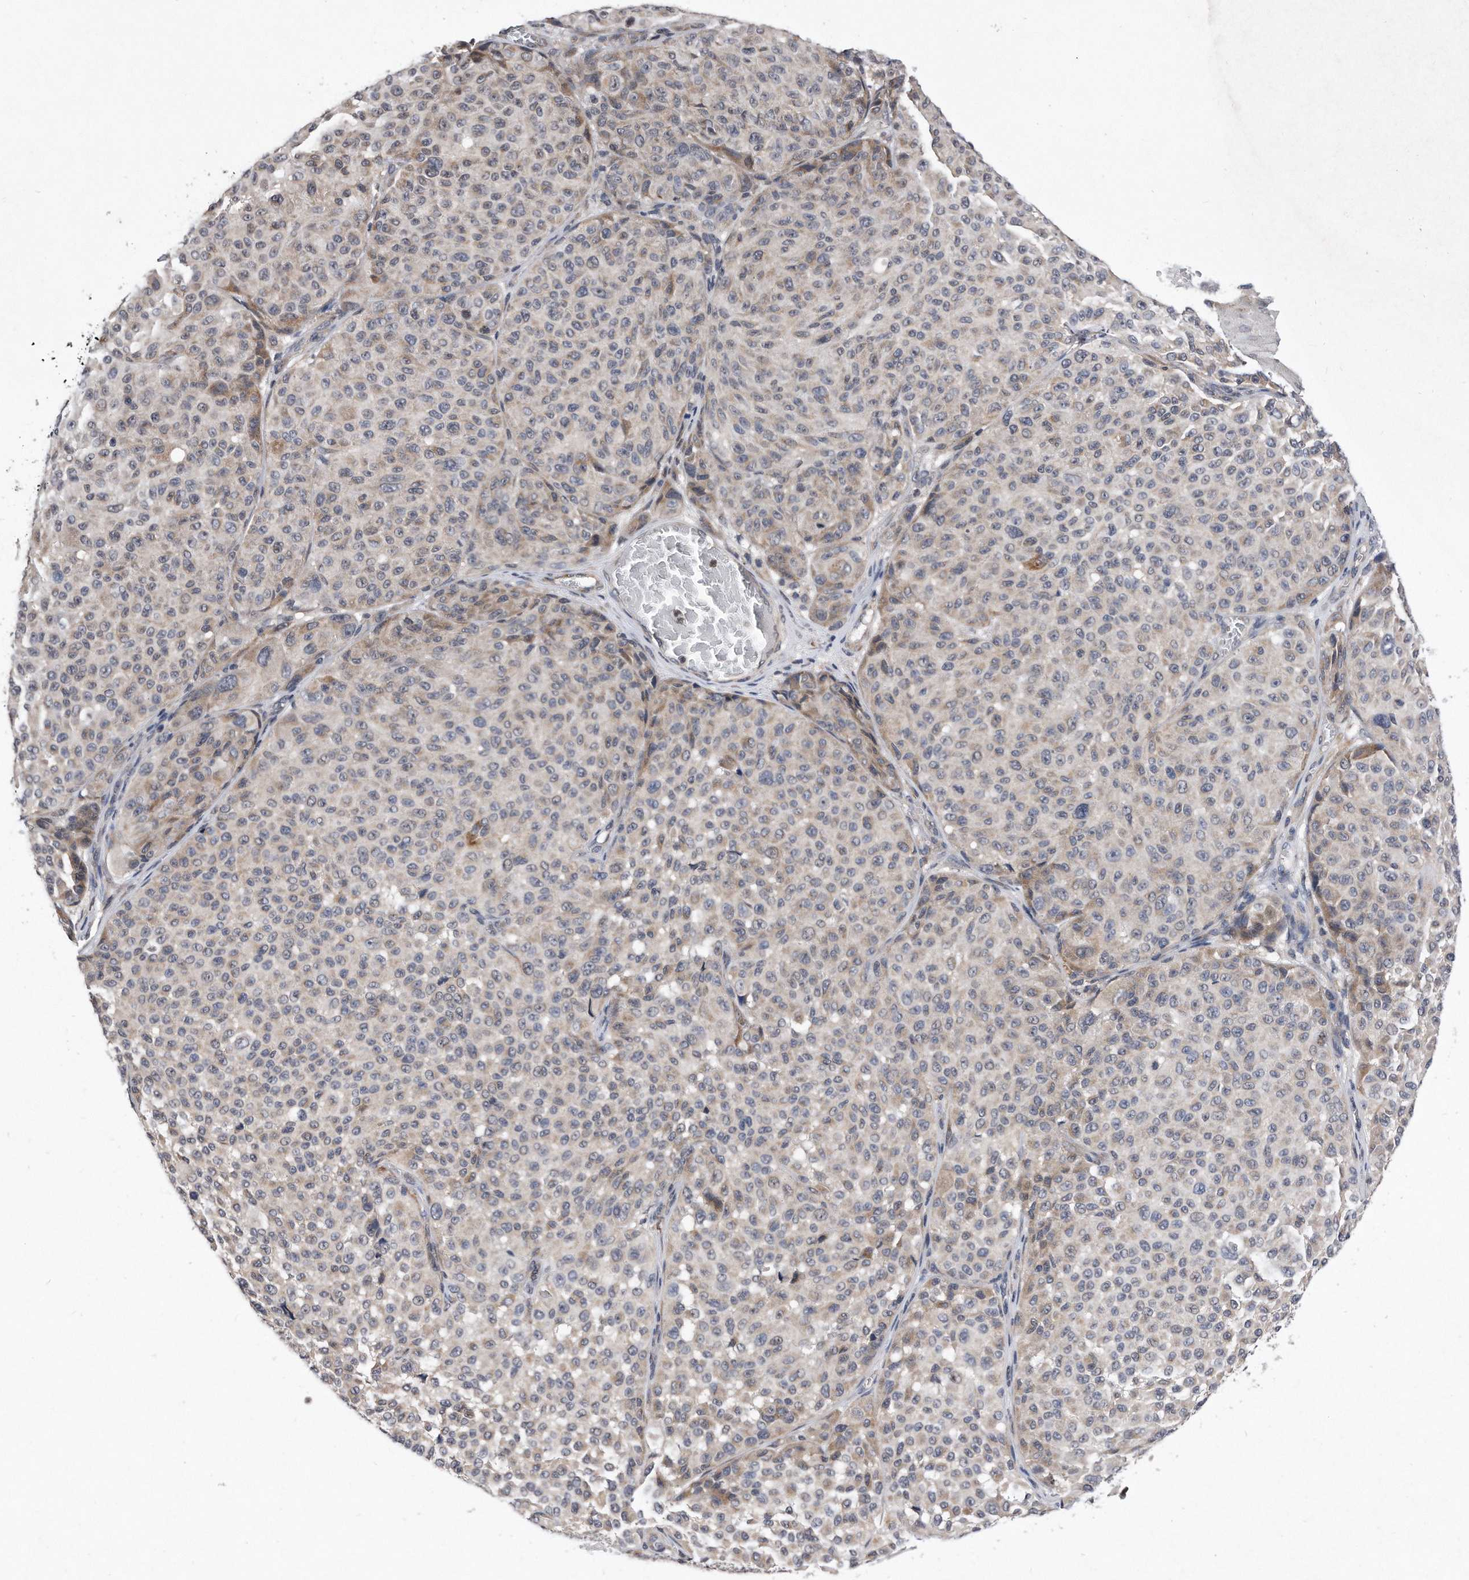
{"staining": {"intensity": "weak", "quantity": "<25%", "location": "cytoplasmic/membranous"}, "tissue": "melanoma", "cell_type": "Tumor cells", "image_type": "cancer", "snomed": [{"axis": "morphology", "description": "Malignant melanoma, NOS"}, {"axis": "topography", "description": "Skin"}], "caption": "This is a image of immunohistochemistry (IHC) staining of melanoma, which shows no staining in tumor cells.", "gene": "DAB1", "patient": {"sex": "male", "age": 83}}